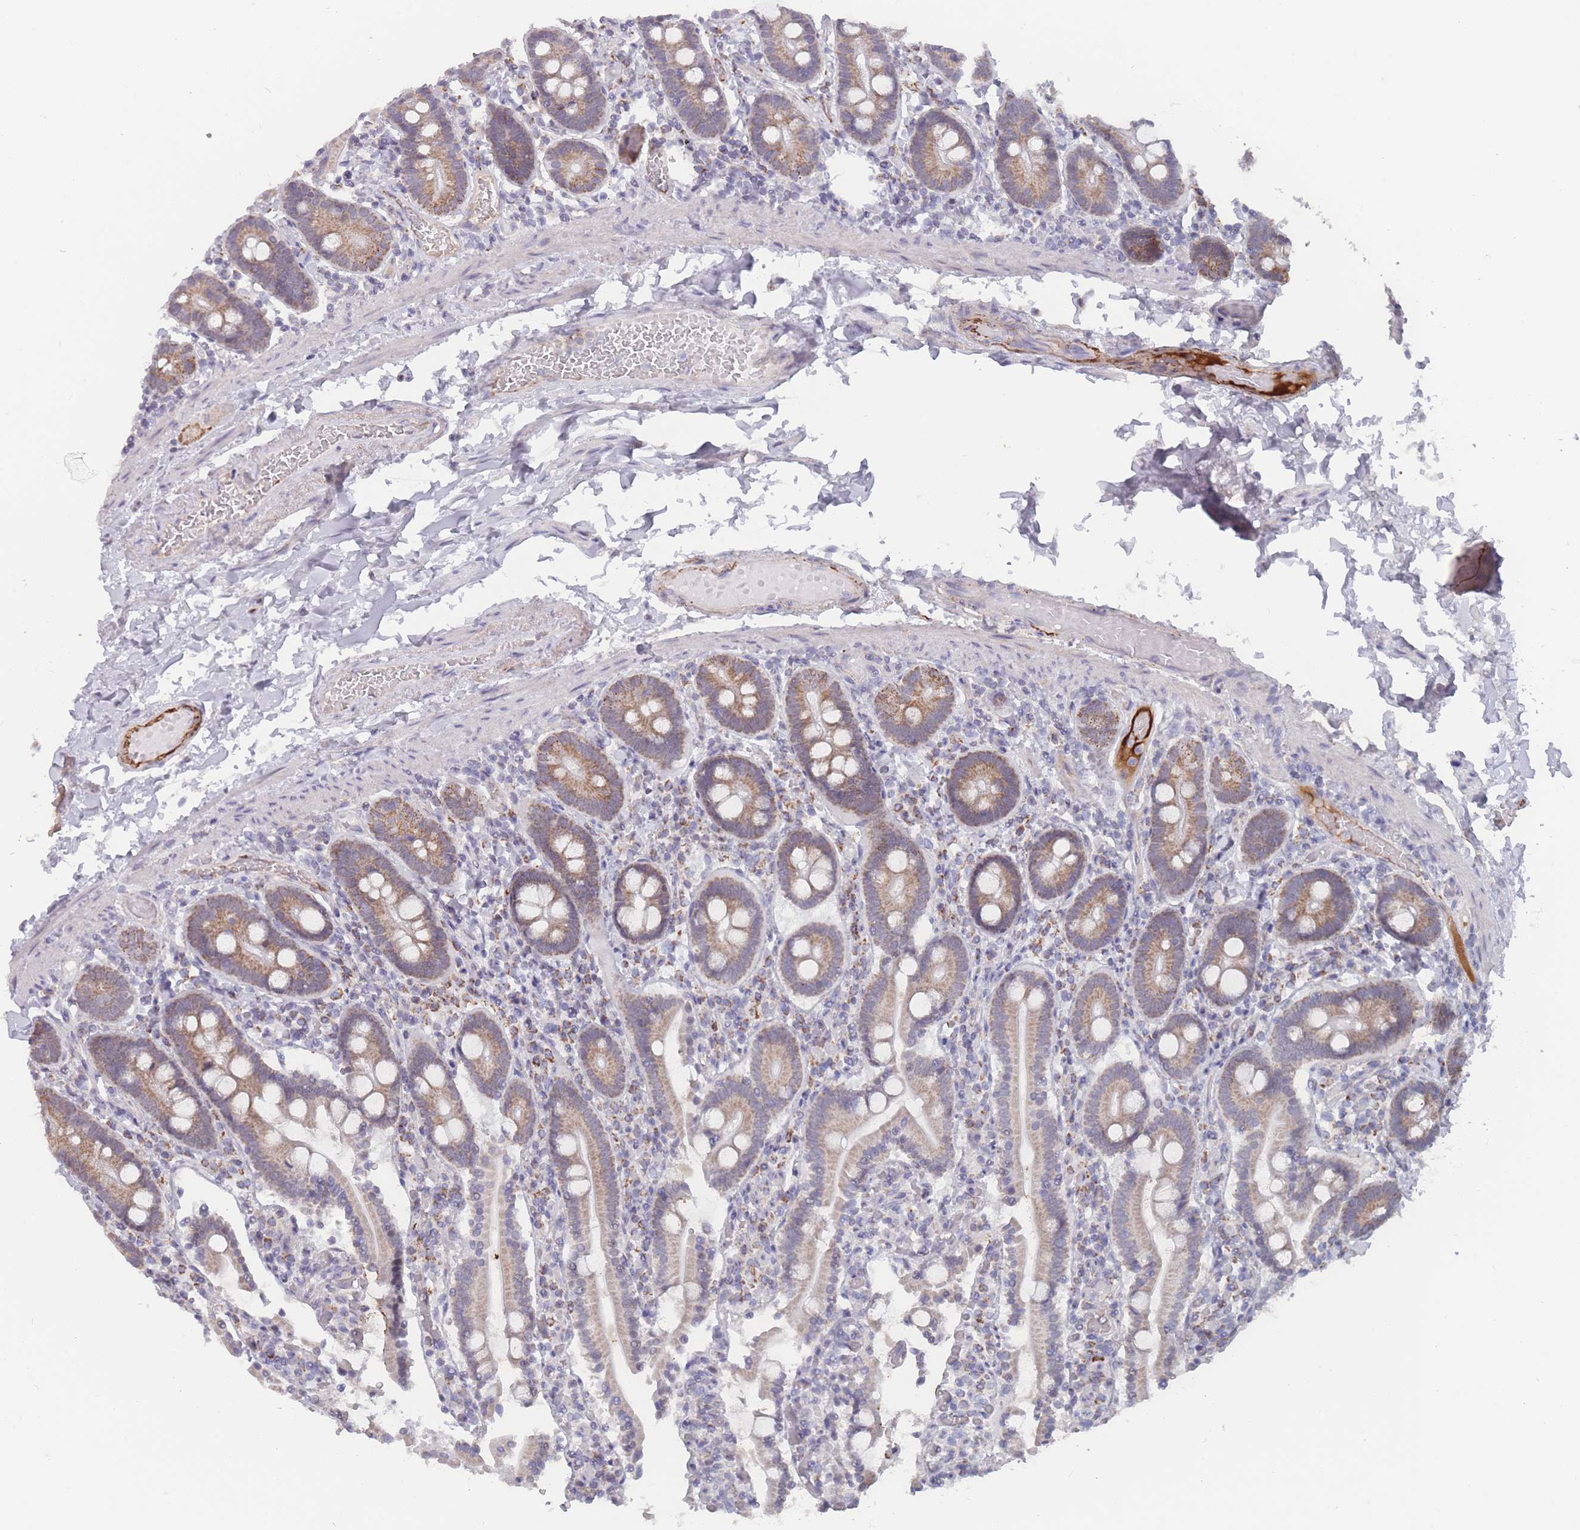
{"staining": {"intensity": "moderate", "quantity": "25%-75%", "location": "cytoplasmic/membranous"}, "tissue": "duodenum", "cell_type": "Glandular cells", "image_type": "normal", "snomed": [{"axis": "morphology", "description": "Normal tissue, NOS"}, {"axis": "topography", "description": "Duodenum"}], "caption": "Glandular cells demonstrate medium levels of moderate cytoplasmic/membranous positivity in about 25%-75% of cells in benign duodenum.", "gene": "TRARG1", "patient": {"sex": "male", "age": 55}}